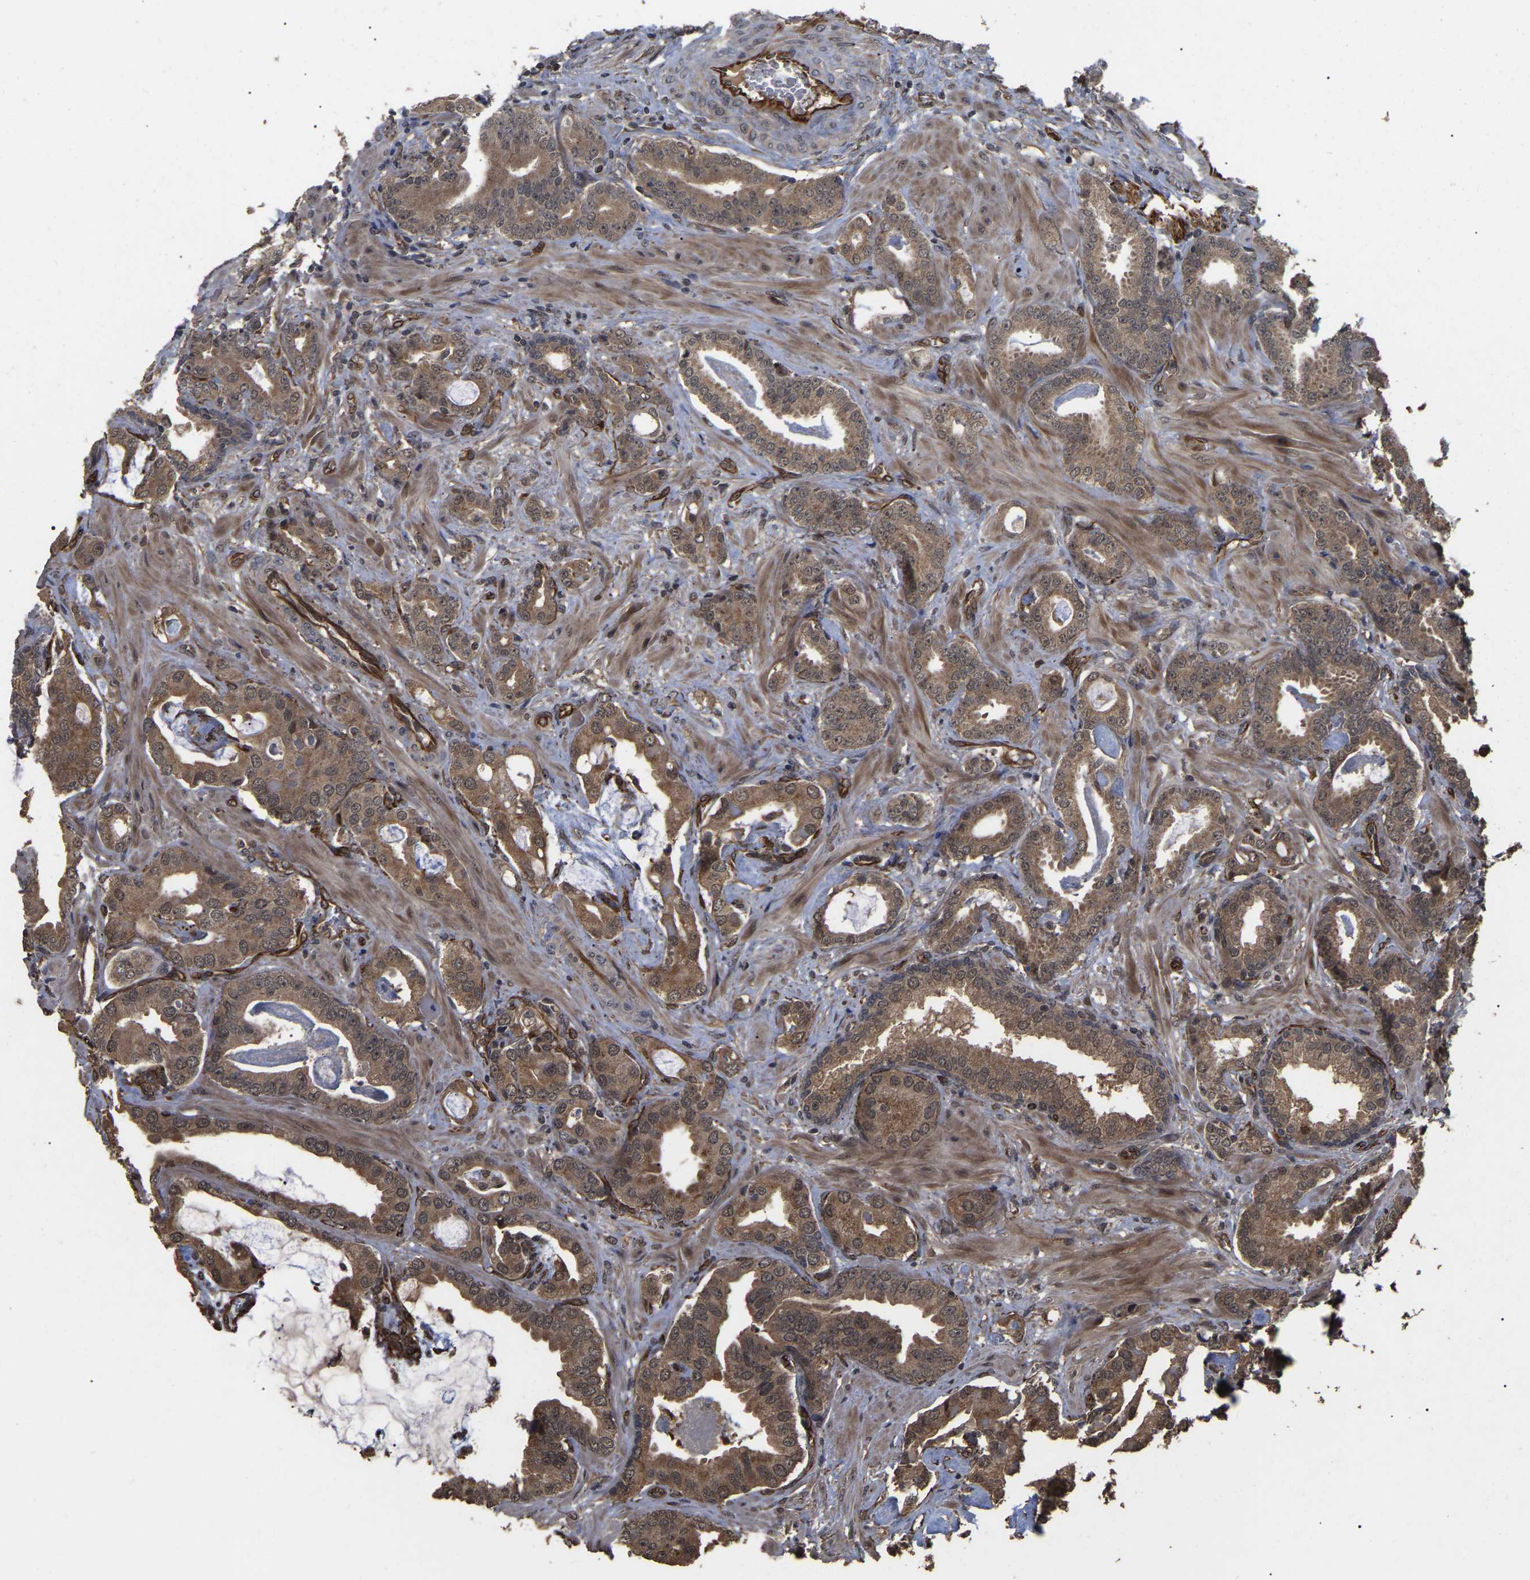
{"staining": {"intensity": "moderate", "quantity": ">75%", "location": "cytoplasmic/membranous"}, "tissue": "prostate cancer", "cell_type": "Tumor cells", "image_type": "cancer", "snomed": [{"axis": "morphology", "description": "Adenocarcinoma, Low grade"}, {"axis": "topography", "description": "Prostate"}], "caption": "Protein analysis of prostate cancer (low-grade adenocarcinoma) tissue exhibits moderate cytoplasmic/membranous positivity in approximately >75% of tumor cells. The staining was performed using DAB to visualize the protein expression in brown, while the nuclei were stained in blue with hematoxylin (Magnification: 20x).", "gene": "FAM161B", "patient": {"sex": "male", "age": 53}}